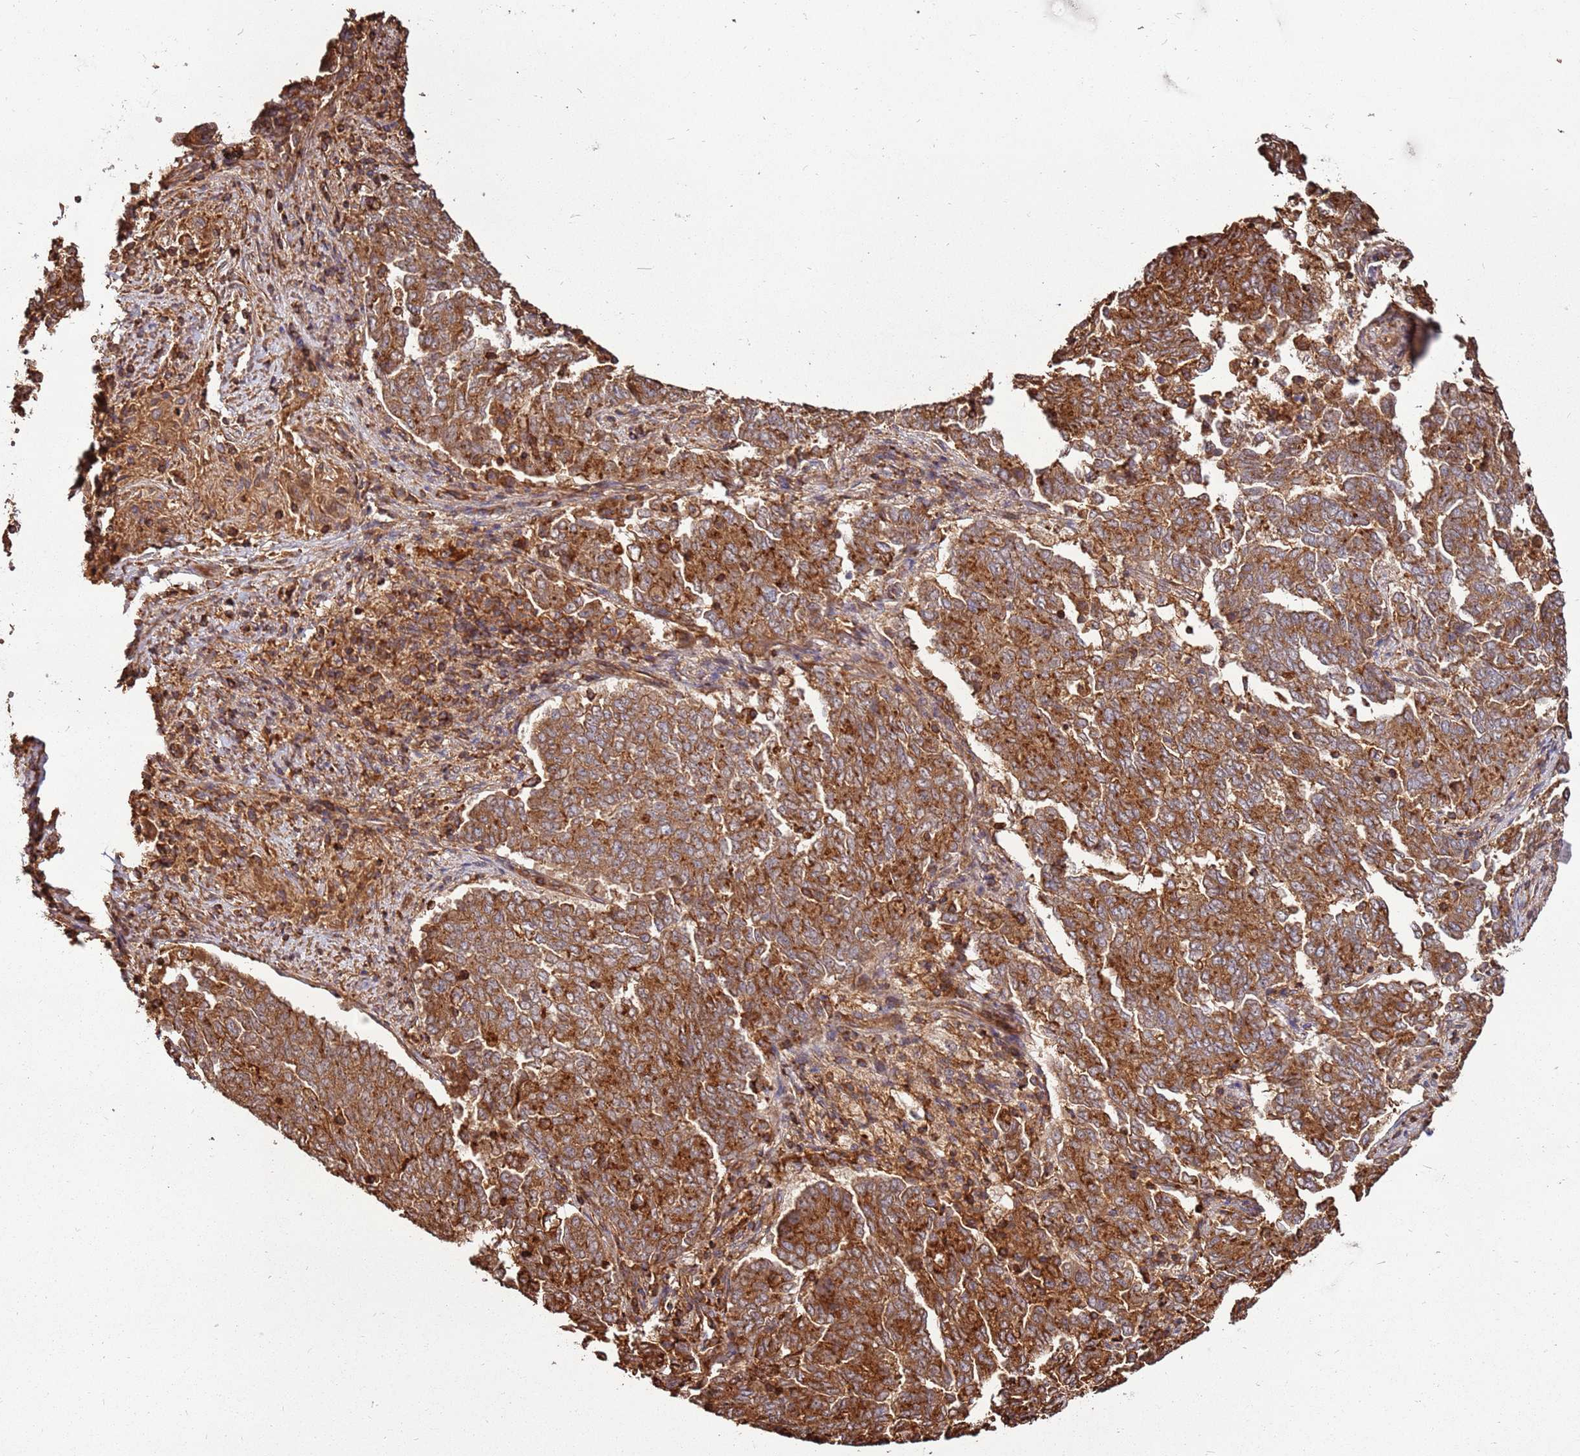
{"staining": {"intensity": "strong", "quantity": ">75%", "location": "cytoplasmic/membranous"}, "tissue": "endometrial cancer", "cell_type": "Tumor cells", "image_type": "cancer", "snomed": [{"axis": "morphology", "description": "Adenocarcinoma, NOS"}, {"axis": "topography", "description": "Endometrium"}], "caption": "DAB immunohistochemical staining of human endometrial cancer (adenocarcinoma) exhibits strong cytoplasmic/membranous protein staining in about >75% of tumor cells.", "gene": "ACVR2A", "patient": {"sex": "female", "age": 80}}